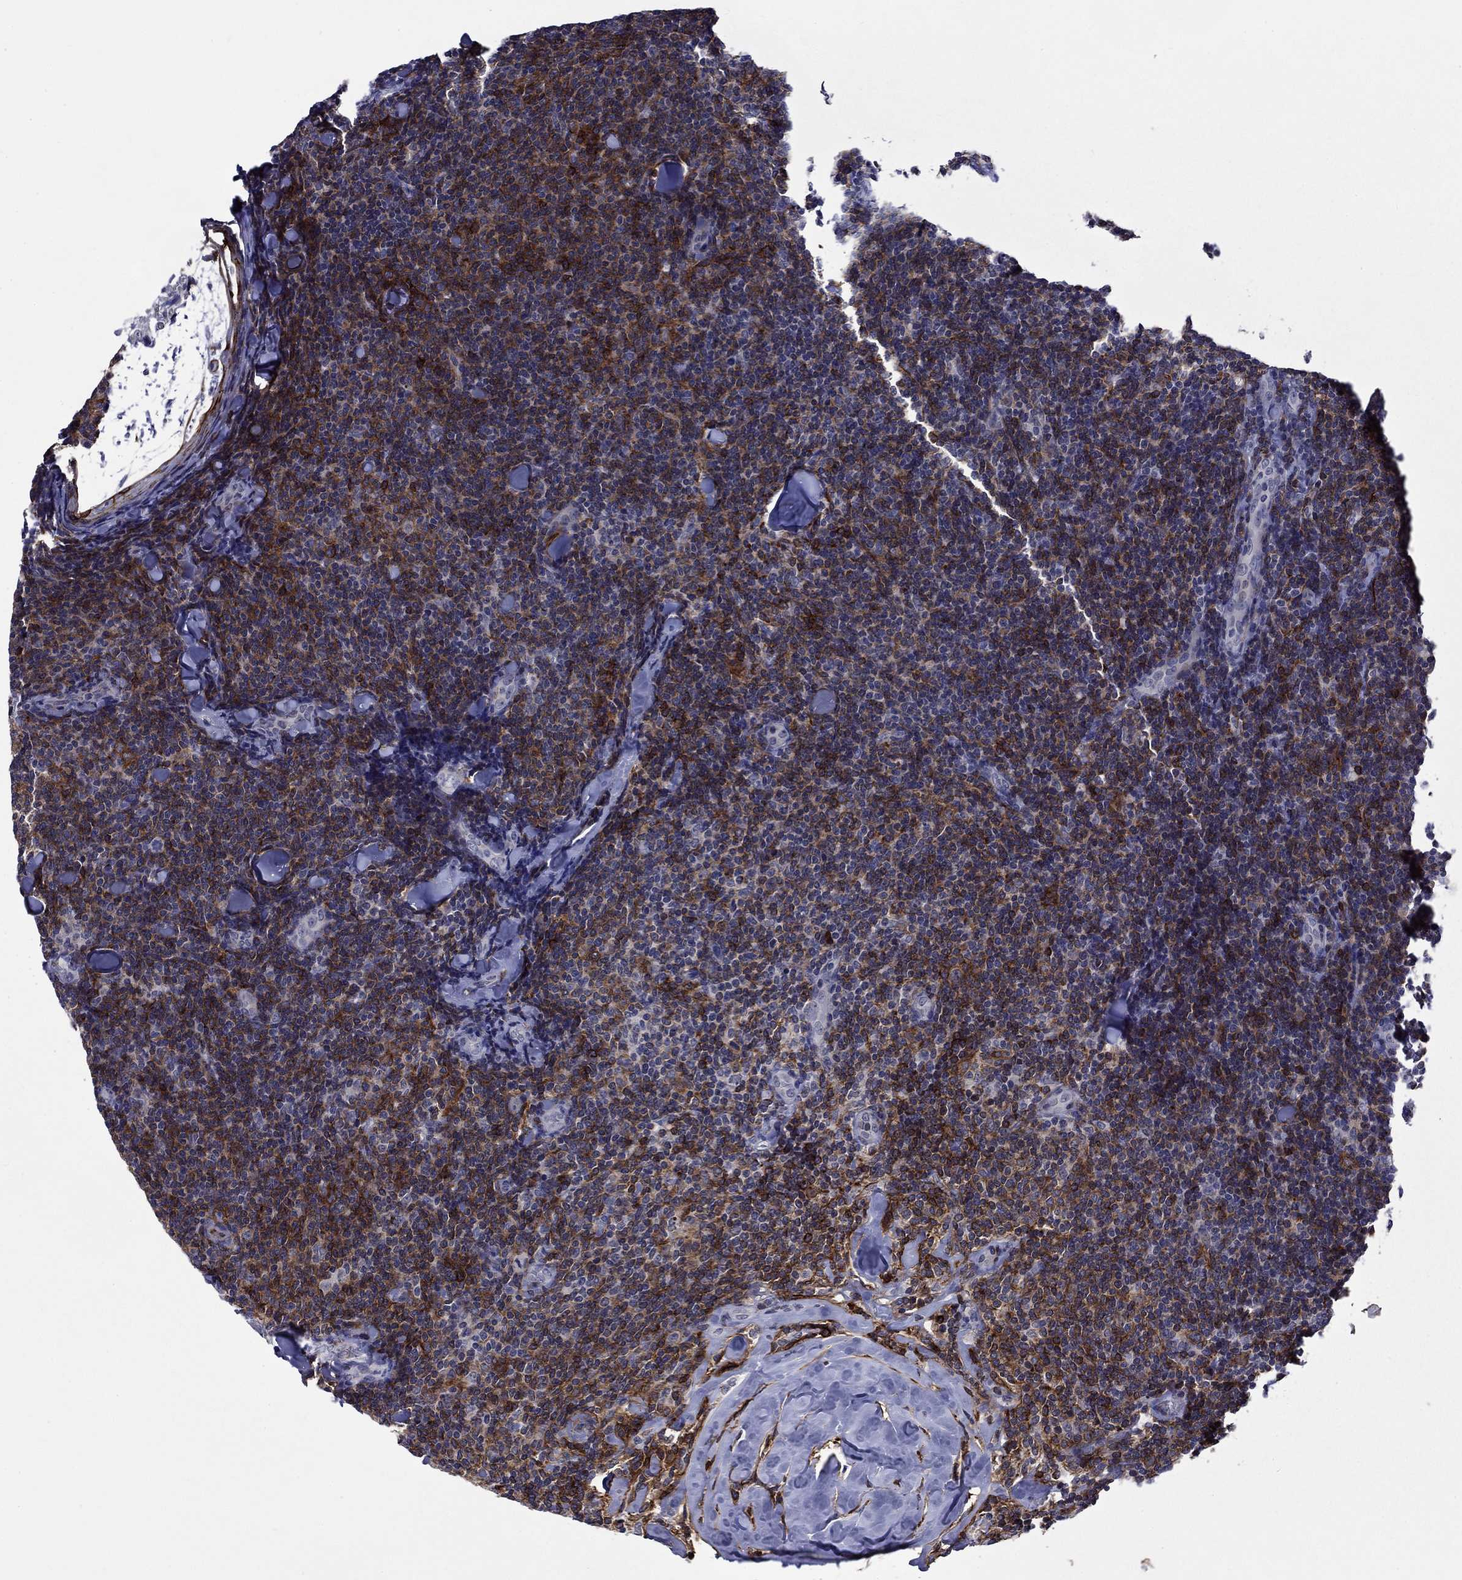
{"staining": {"intensity": "strong", "quantity": "25%-75%", "location": "cytoplasmic/membranous"}, "tissue": "lymphoma", "cell_type": "Tumor cells", "image_type": "cancer", "snomed": [{"axis": "morphology", "description": "Malignant lymphoma, non-Hodgkin's type, Low grade"}, {"axis": "topography", "description": "Lymph node"}], "caption": "About 25%-75% of tumor cells in lymphoma display strong cytoplasmic/membranous protein staining as visualized by brown immunohistochemical staining.", "gene": "LMO7", "patient": {"sex": "female", "age": 56}}